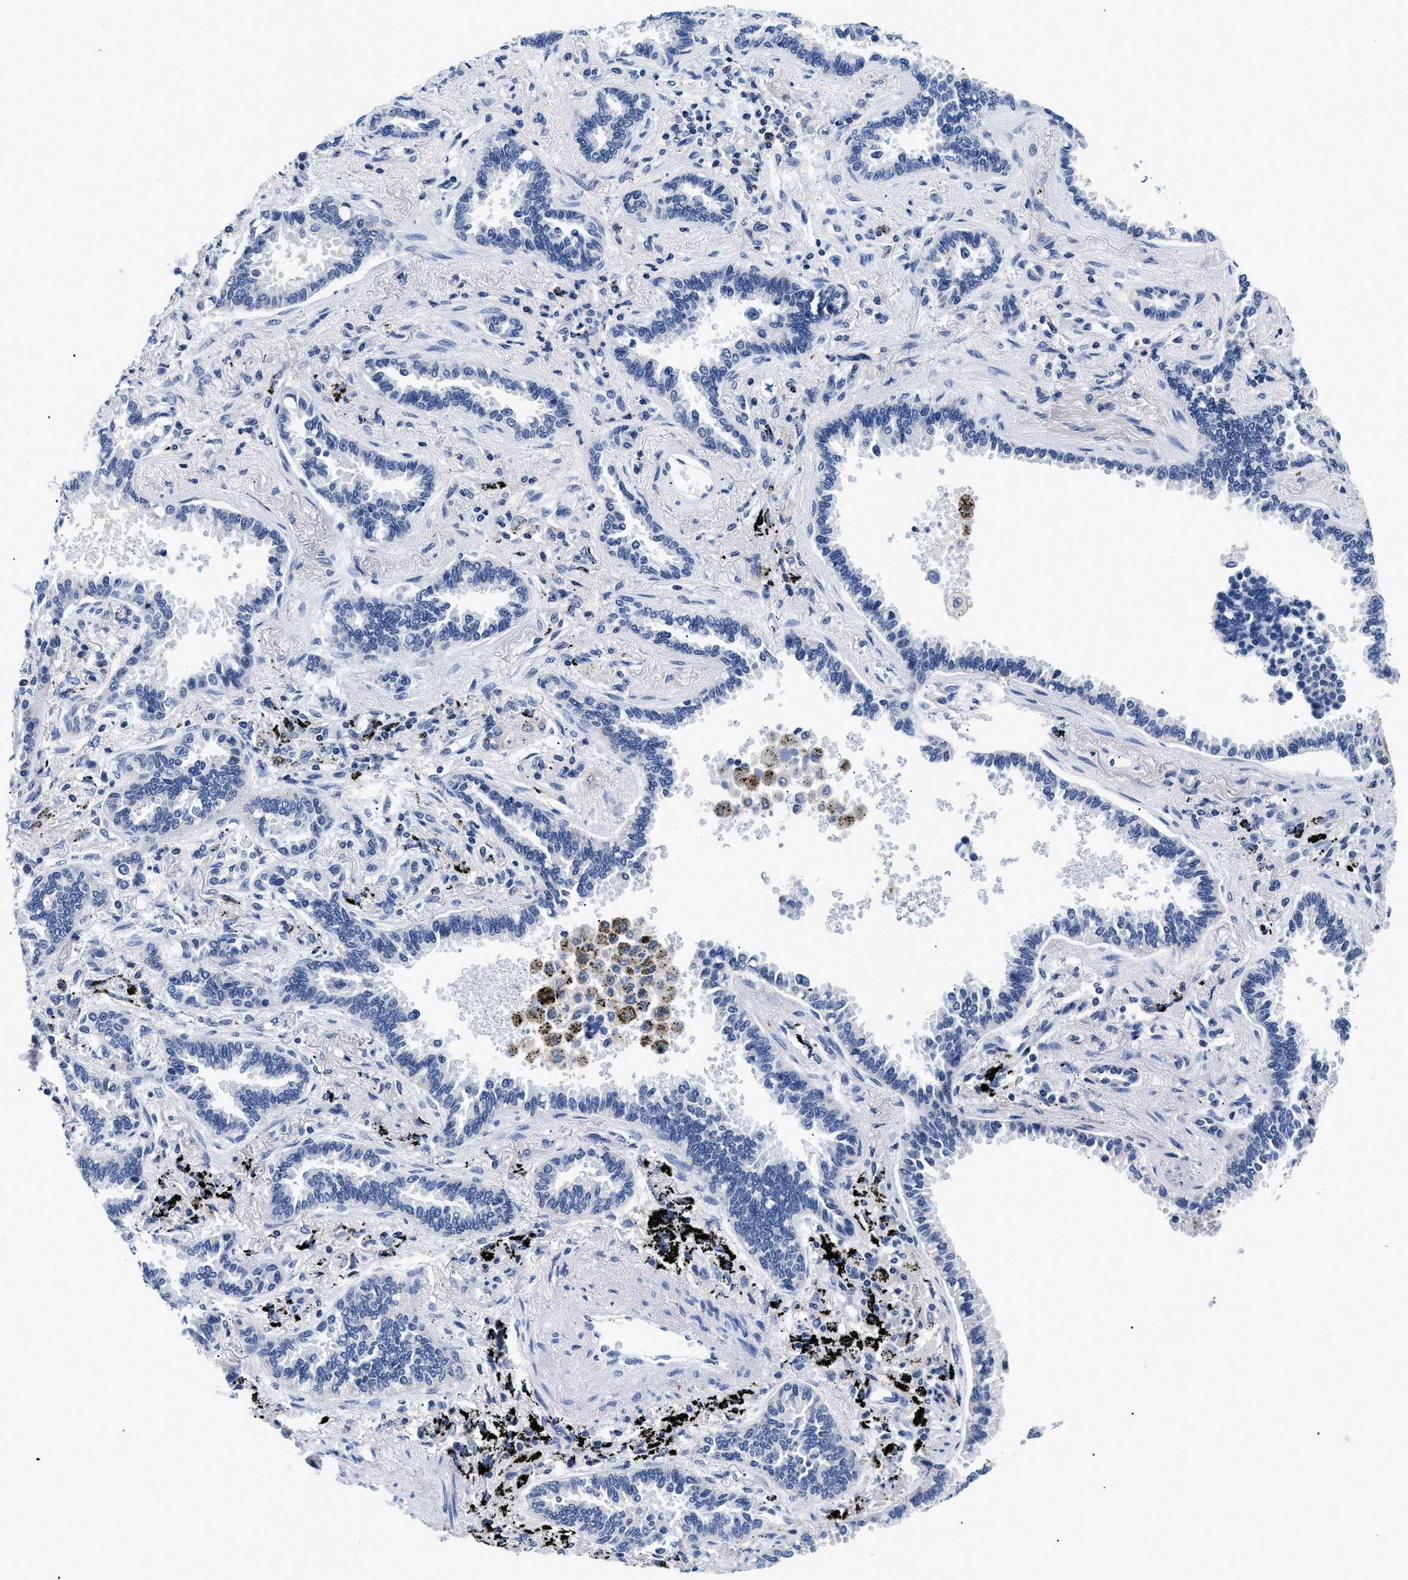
{"staining": {"intensity": "negative", "quantity": "none", "location": "none"}, "tissue": "lung cancer", "cell_type": "Tumor cells", "image_type": "cancer", "snomed": [{"axis": "morphology", "description": "Normal tissue, NOS"}, {"axis": "morphology", "description": "Adenocarcinoma, NOS"}, {"axis": "topography", "description": "Lung"}], "caption": "Lung cancer (adenocarcinoma) stained for a protein using immunohistochemistry shows no staining tumor cells.", "gene": "MEA1", "patient": {"sex": "male", "age": 59}}